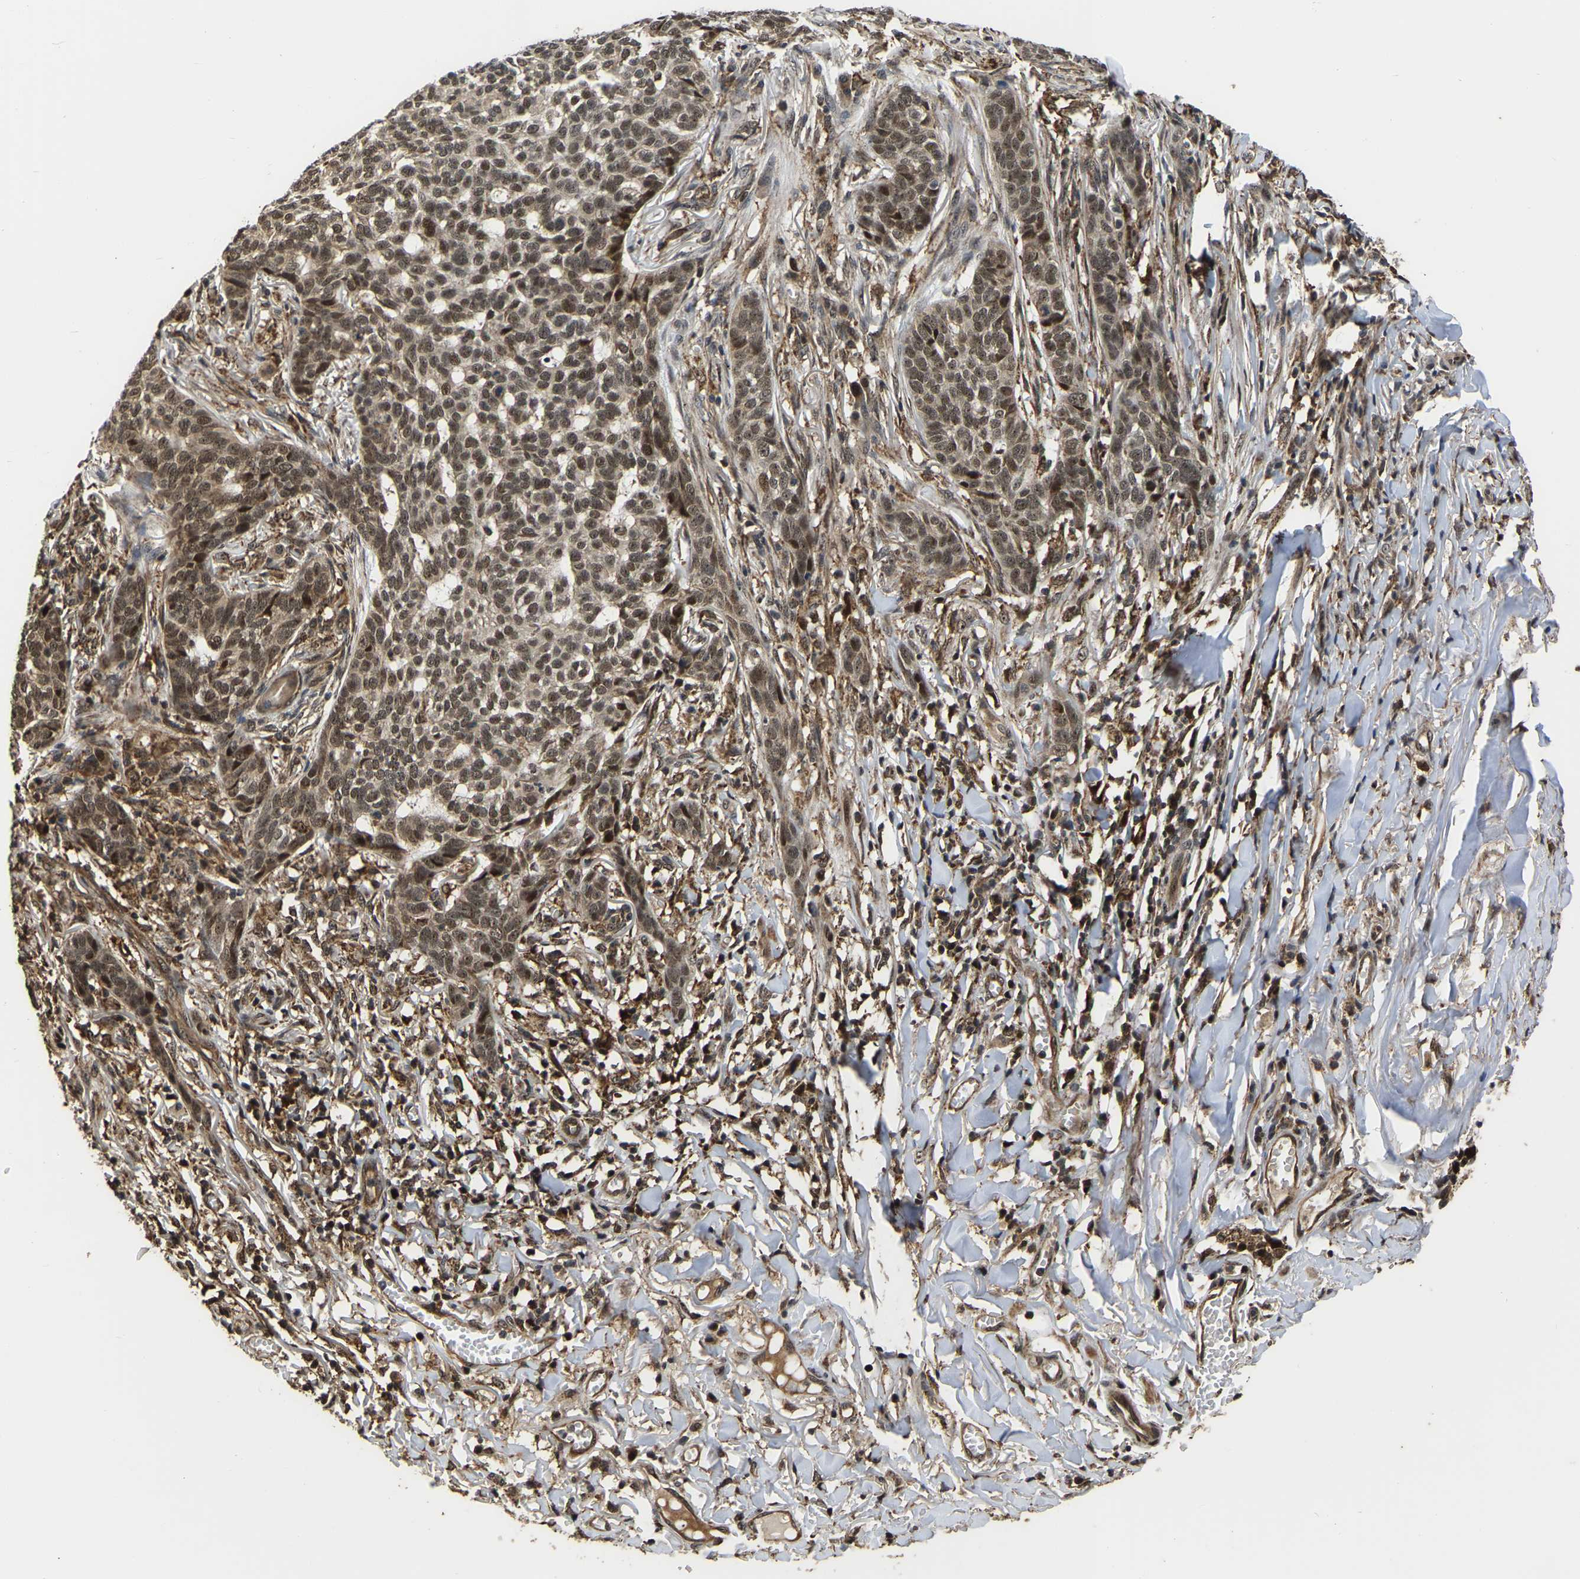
{"staining": {"intensity": "moderate", "quantity": ">75%", "location": "cytoplasmic/membranous,nuclear"}, "tissue": "skin cancer", "cell_type": "Tumor cells", "image_type": "cancer", "snomed": [{"axis": "morphology", "description": "Basal cell carcinoma"}, {"axis": "topography", "description": "Skin"}], "caption": "Protein staining by immunohistochemistry (IHC) exhibits moderate cytoplasmic/membranous and nuclear expression in about >75% of tumor cells in skin basal cell carcinoma. The staining was performed using DAB (3,3'-diaminobenzidine) to visualize the protein expression in brown, while the nuclei were stained in blue with hematoxylin (Magnification: 20x).", "gene": "CIAO1", "patient": {"sex": "male", "age": 85}}